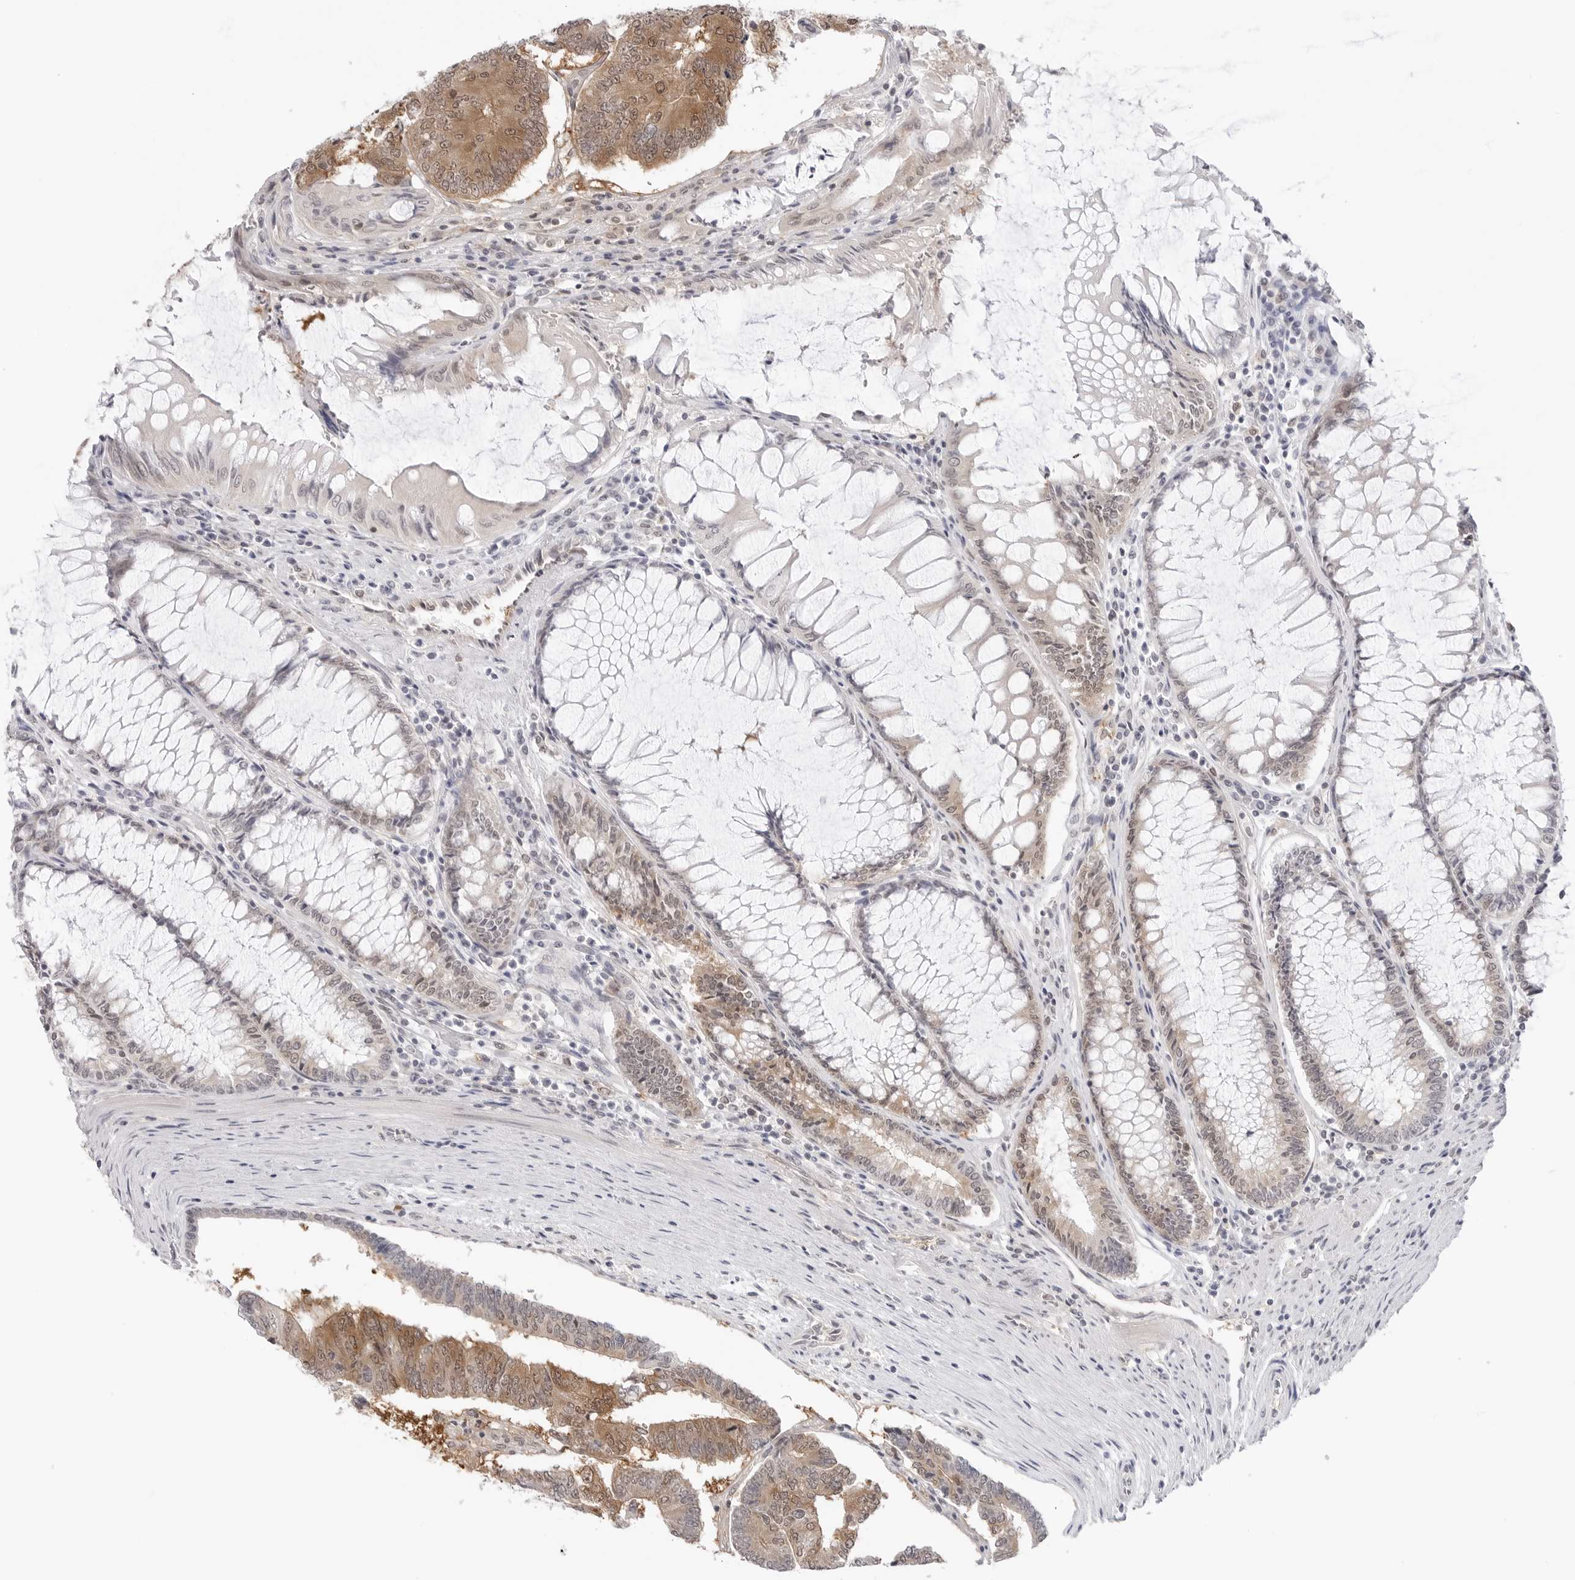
{"staining": {"intensity": "moderate", "quantity": "25%-75%", "location": "cytoplasmic/membranous,nuclear"}, "tissue": "colorectal cancer", "cell_type": "Tumor cells", "image_type": "cancer", "snomed": [{"axis": "morphology", "description": "Adenocarcinoma, NOS"}, {"axis": "topography", "description": "Colon"}], "caption": "Immunohistochemistry (IHC) of human adenocarcinoma (colorectal) shows medium levels of moderate cytoplasmic/membranous and nuclear positivity in approximately 25%-75% of tumor cells. (brown staining indicates protein expression, while blue staining denotes nuclei).", "gene": "NUDC", "patient": {"sex": "female", "age": 67}}